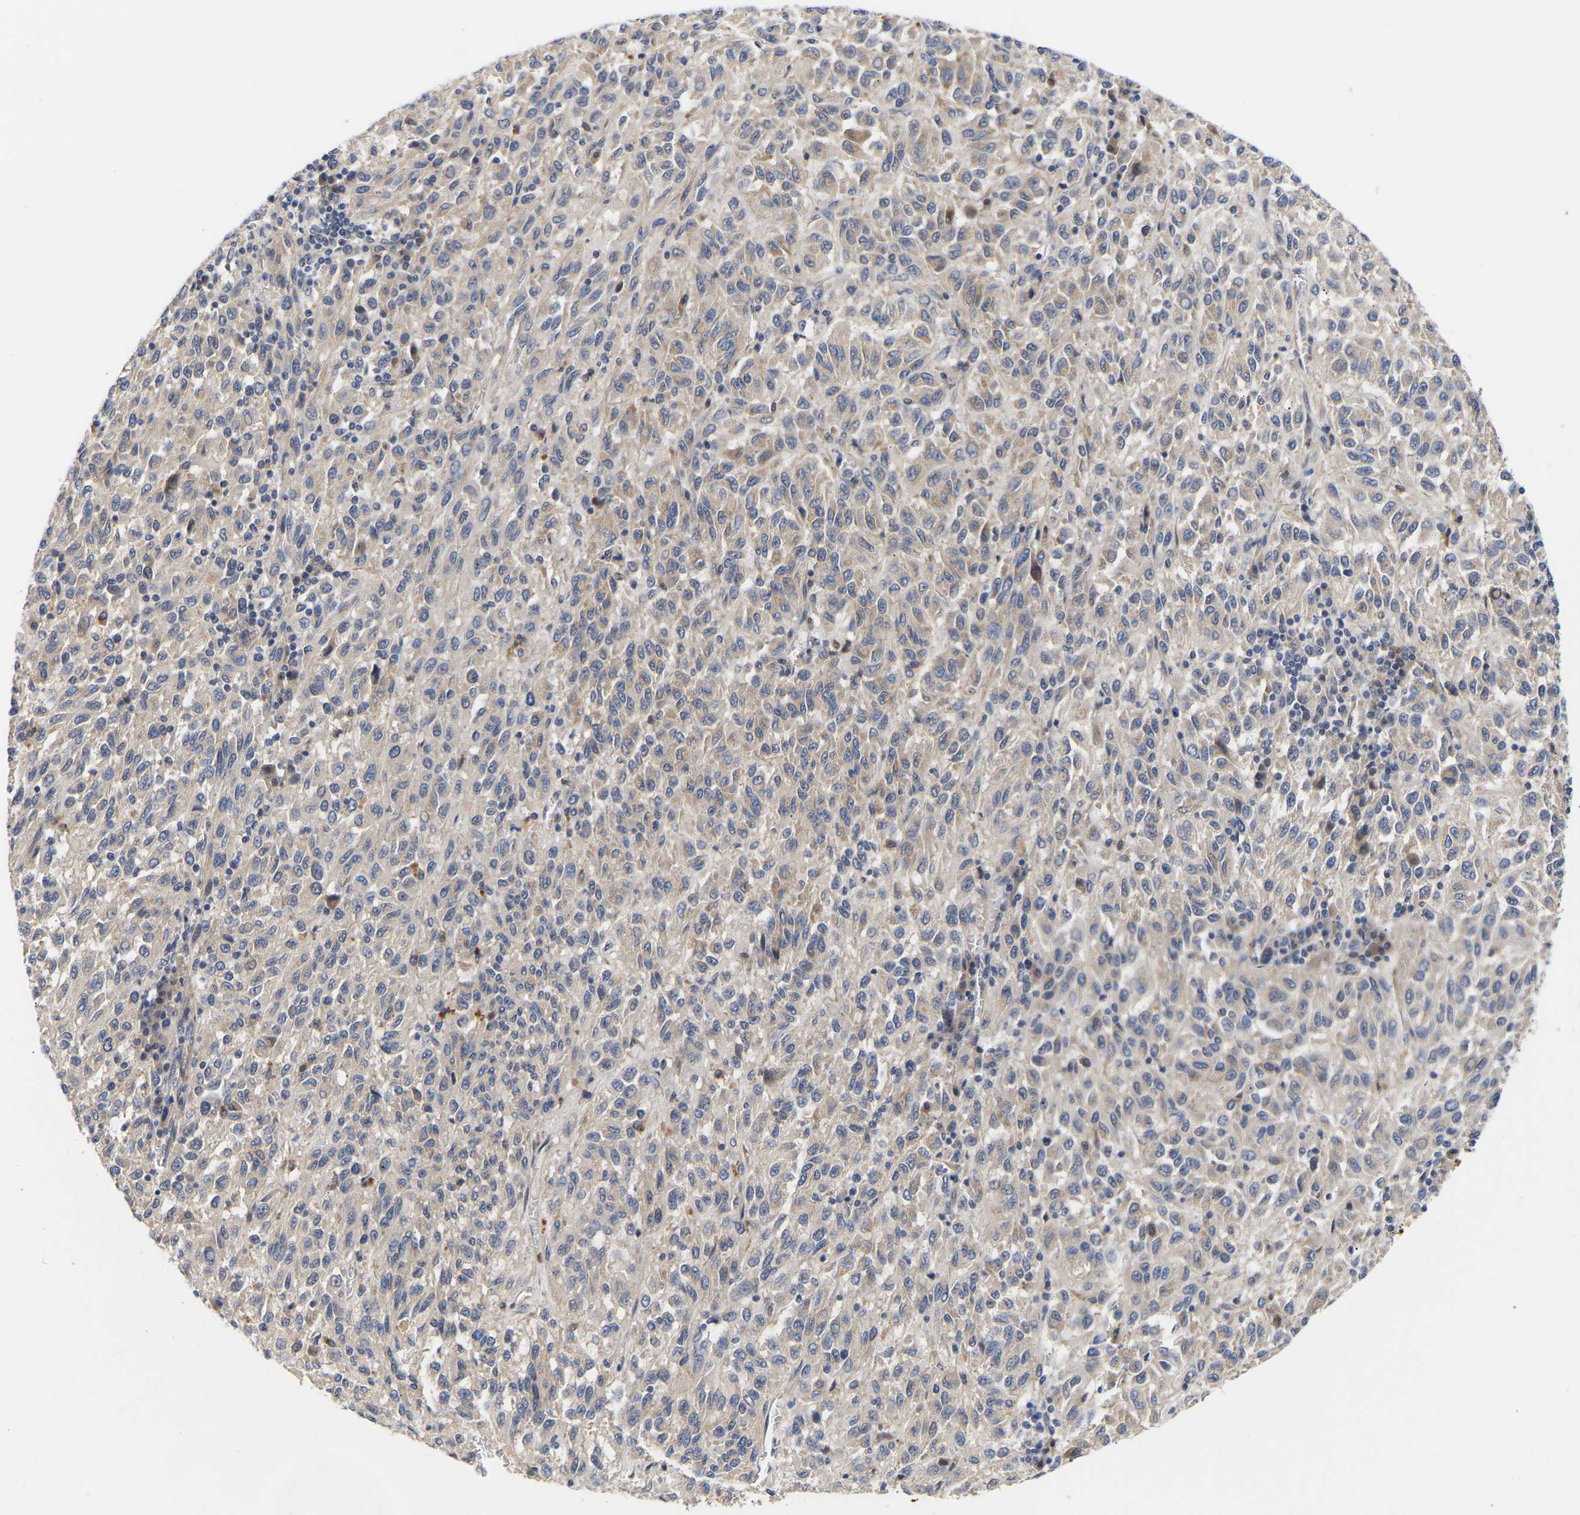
{"staining": {"intensity": "negative", "quantity": "none", "location": "none"}, "tissue": "melanoma", "cell_type": "Tumor cells", "image_type": "cancer", "snomed": [{"axis": "morphology", "description": "Malignant melanoma, Metastatic site"}, {"axis": "topography", "description": "Lung"}], "caption": "IHC image of human malignant melanoma (metastatic site) stained for a protein (brown), which reveals no staining in tumor cells.", "gene": "KASH5", "patient": {"sex": "male", "age": 64}}